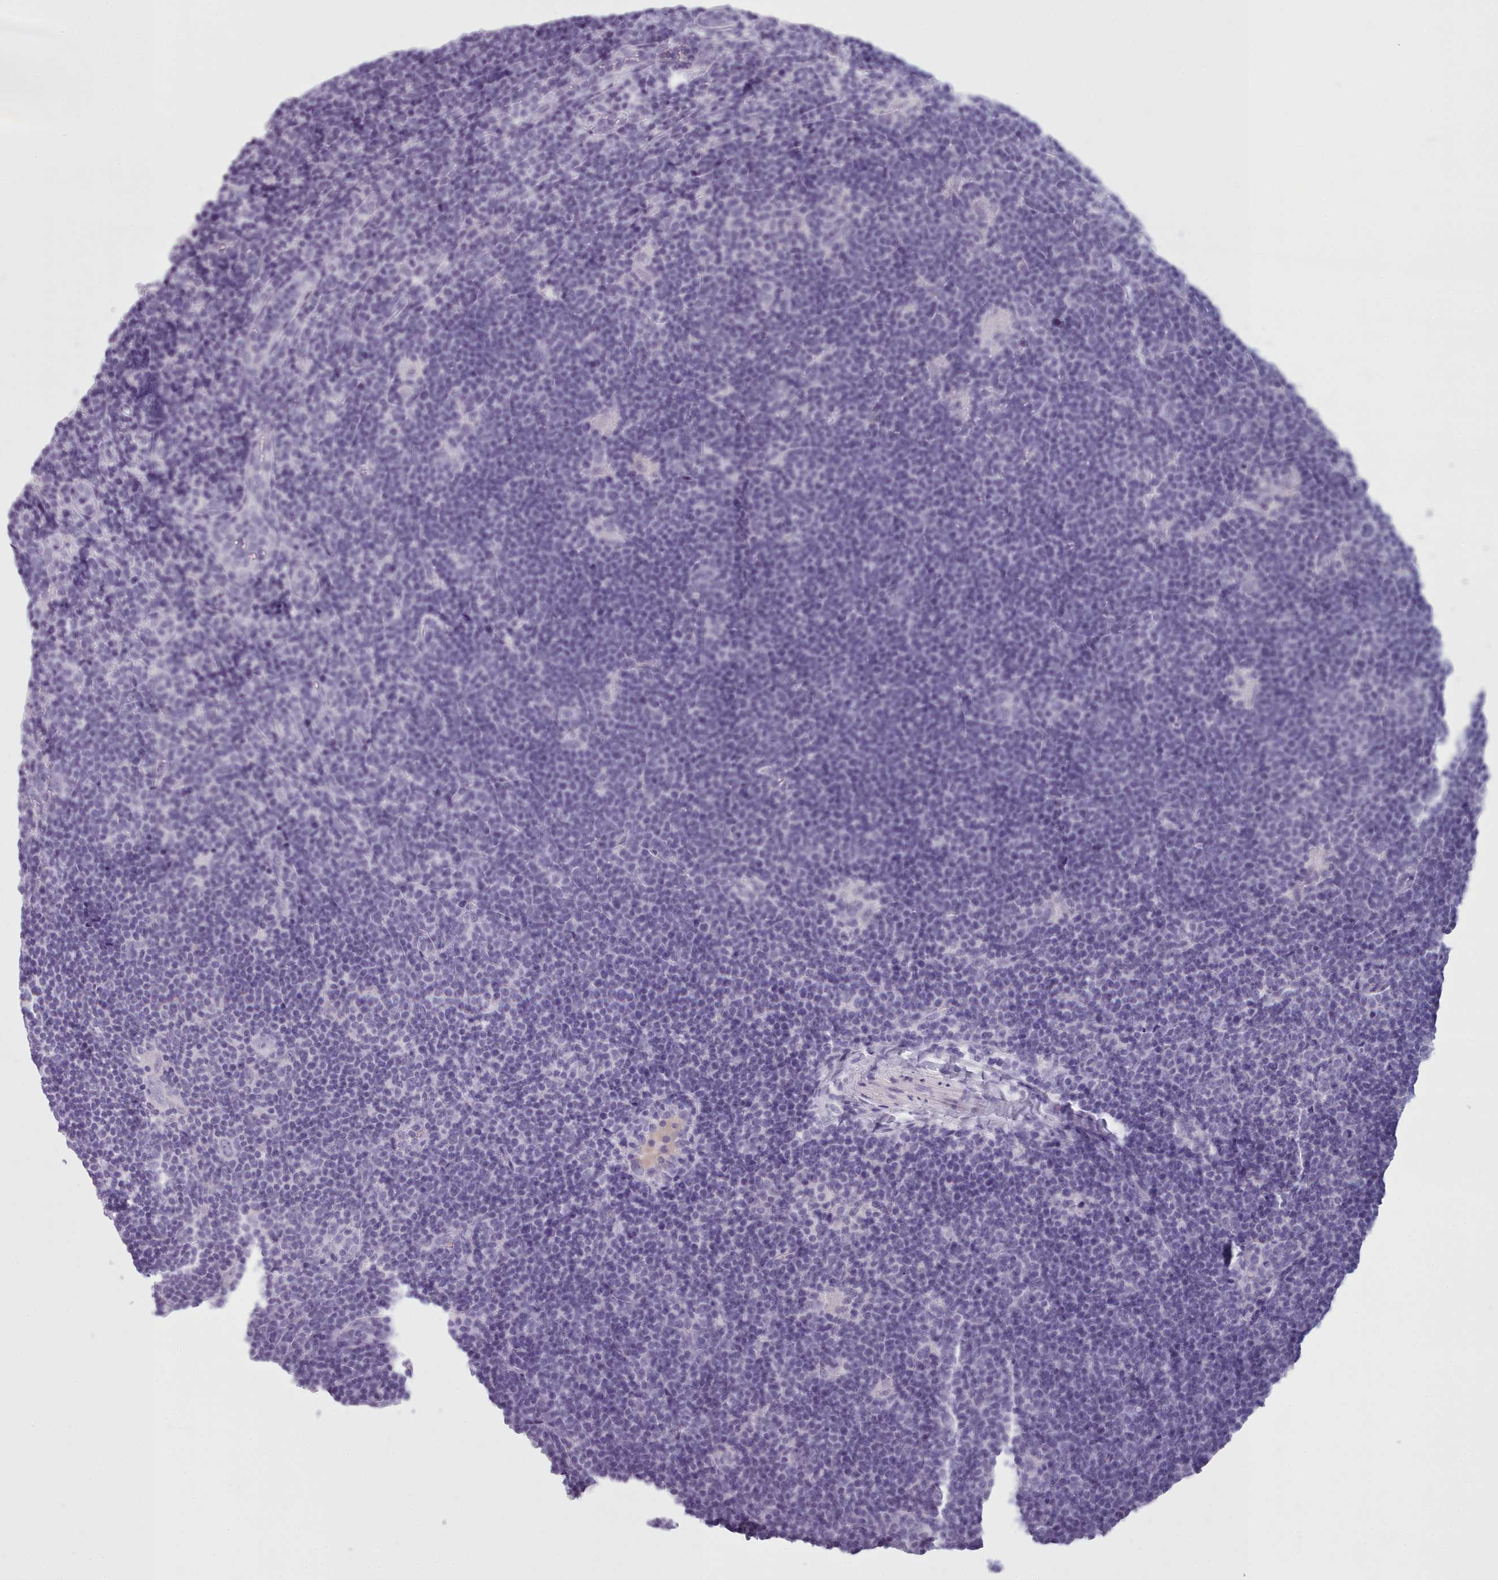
{"staining": {"intensity": "negative", "quantity": "none", "location": "none"}, "tissue": "lymphoma", "cell_type": "Tumor cells", "image_type": "cancer", "snomed": [{"axis": "morphology", "description": "Hodgkin's disease, NOS"}, {"axis": "topography", "description": "Lymph node"}], "caption": "There is no significant expression in tumor cells of Hodgkin's disease. The staining is performed using DAB brown chromogen with nuclei counter-stained in using hematoxylin.", "gene": "ZNF43", "patient": {"sex": "female", "age": 57}}